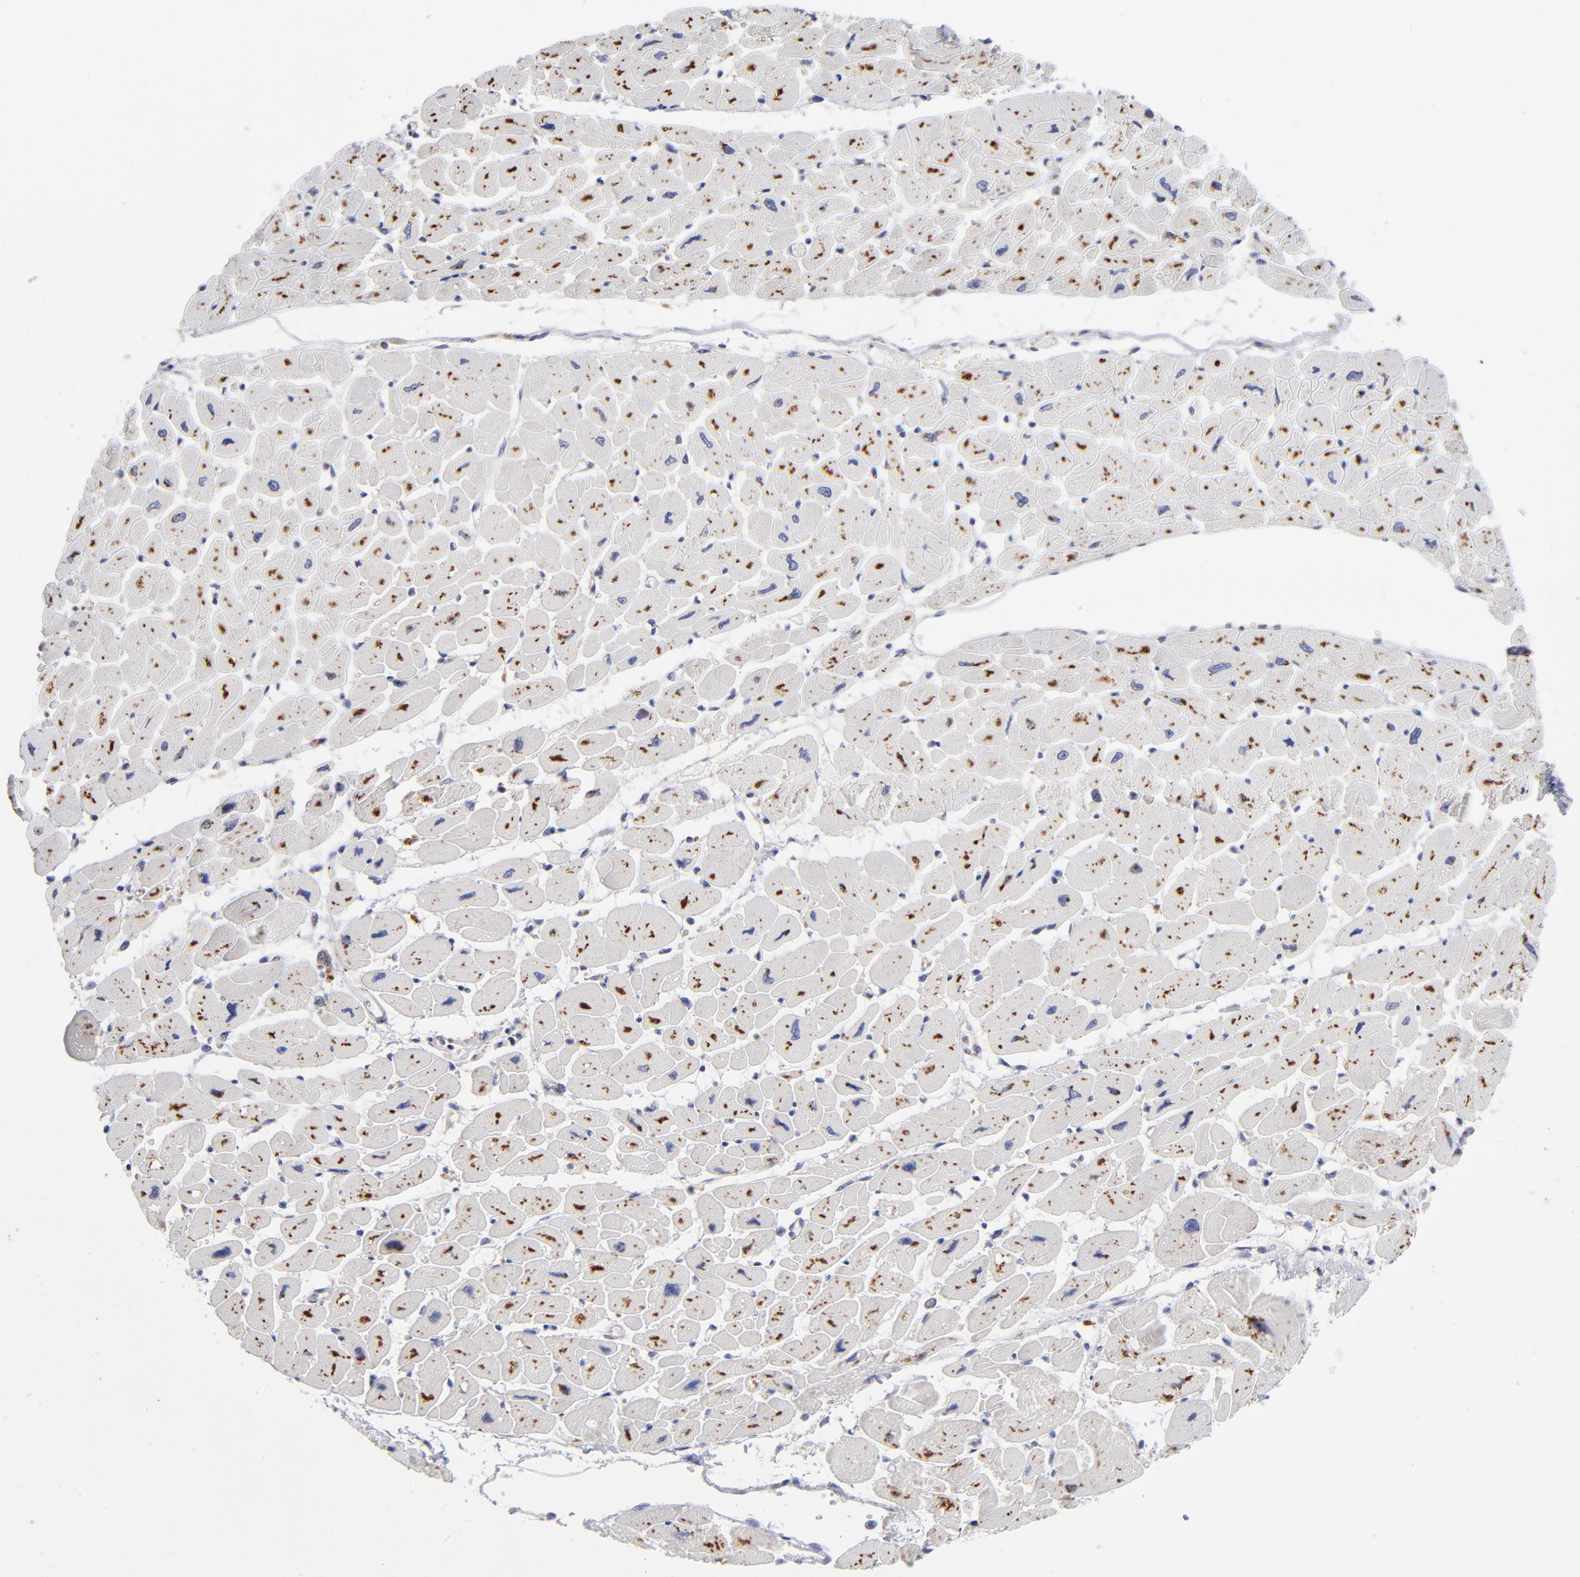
{"staining": {"intensity": "moderate", "quantity": ">75%", "location": "cytoplasmic/membranous"}, "tissue": "heart muscle", "cell_type": "Cardiomyocytes", "image_type": "normal", "snomed": [{"axis": "morphology", "description": "Normal tissue, NOS"}, {"axis": "topography", "description": "Heart"}], "caption": "Protein staining of unremarkable heart muscle reveals moderate cytoplasmic/membranous staining in approximately >75% of cardiomyocytes.", "gene": "RRAGA", "patient": {"sex": "female", "age": 54}}